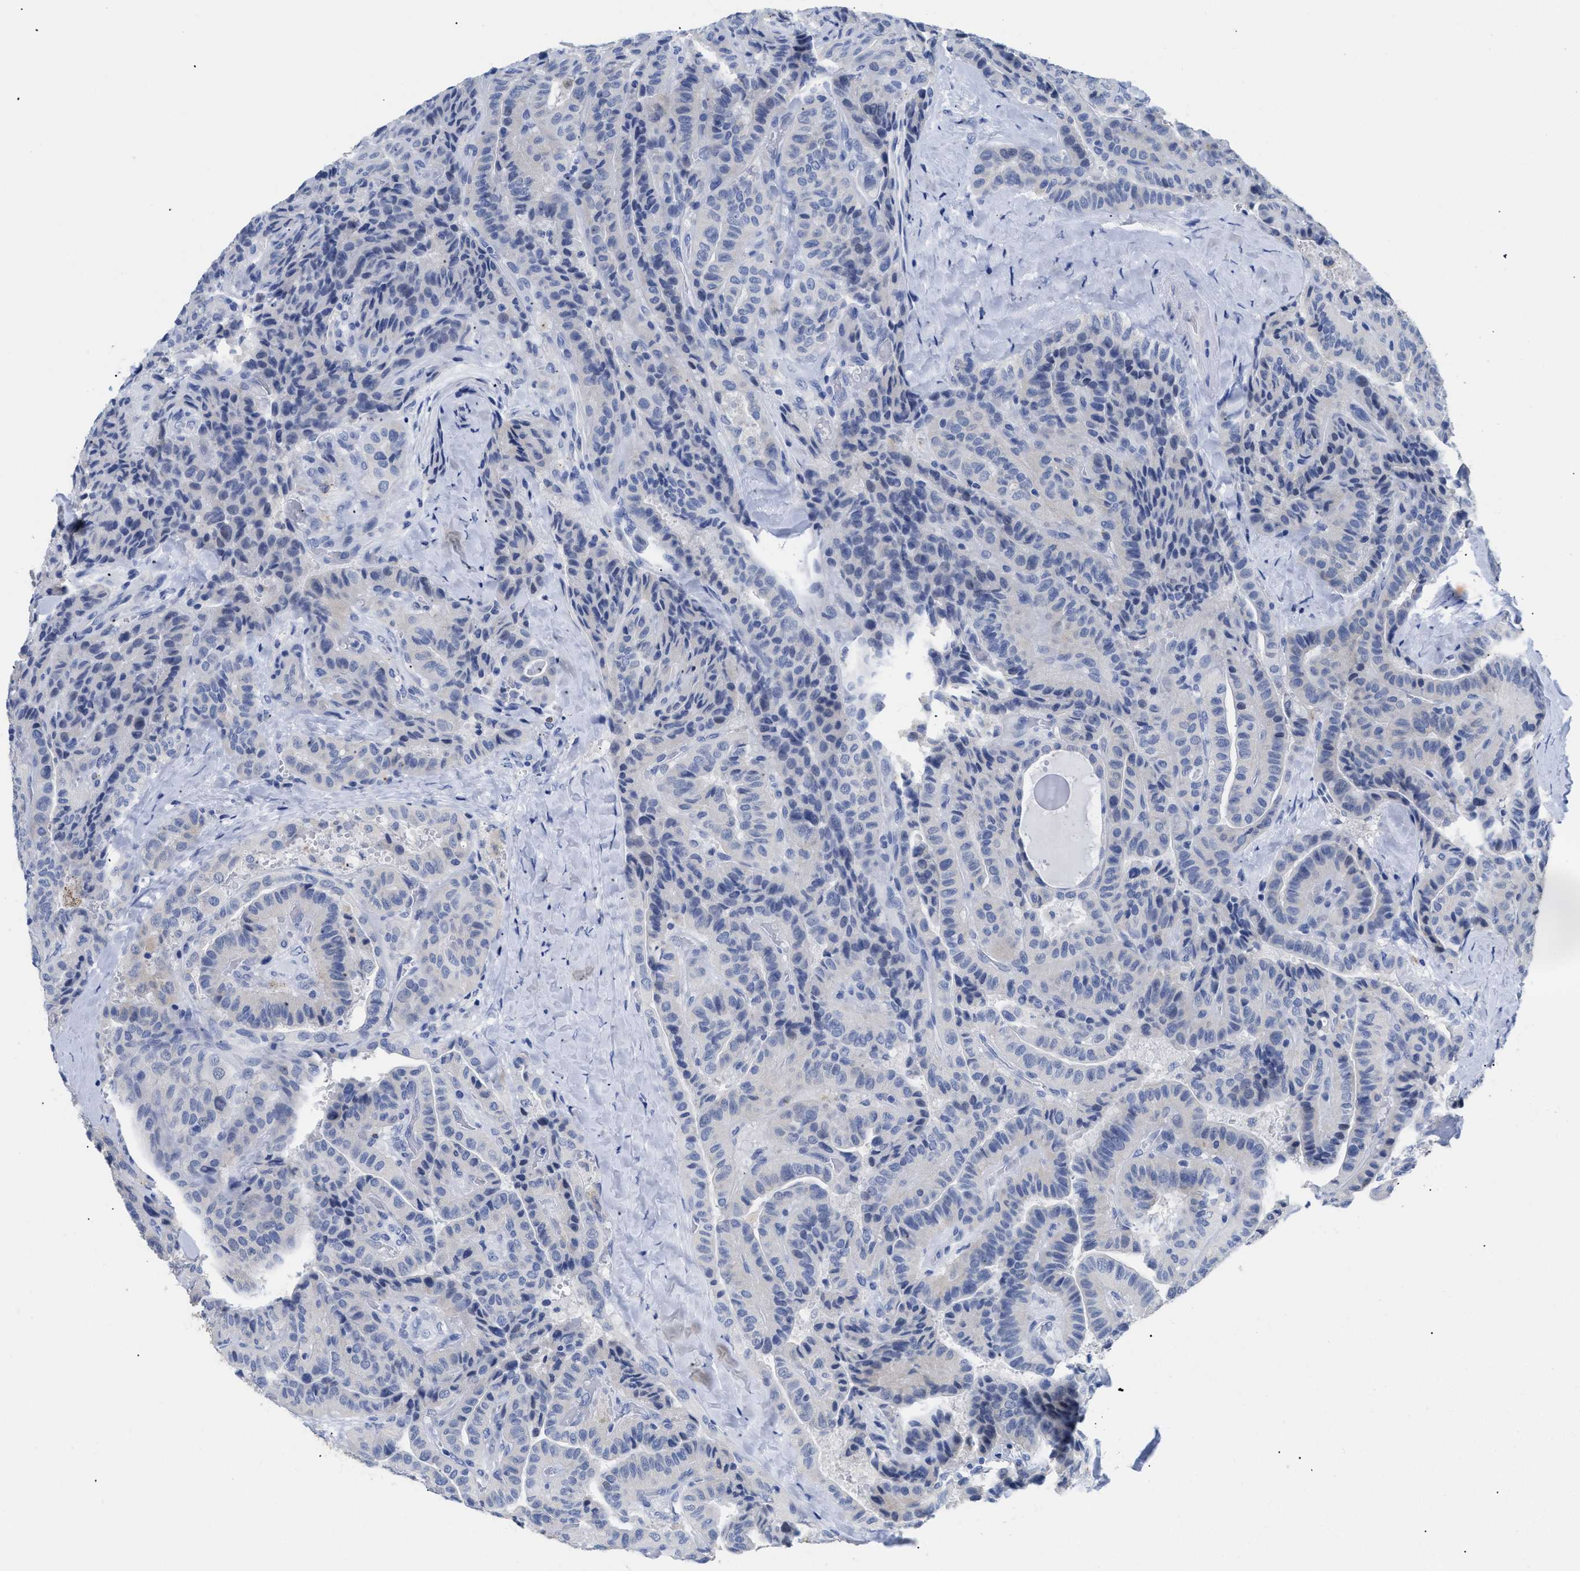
{"staining": {"intensity": "negative", "quantity": "none", "location": "none"}, "tissue": "thyroid cancer", "cell_type": "Tumor cells", "image_type": "cancer", "snomed": [{"axis": "morphology", "description": "Papillary adenocarcinoma, NOS"}, {"axis": "topography", "description": "Thyroid gland"}], "caption": "Immunohistochemistry image of human thyroid cancer stained for a protein (brown), which exhibits no positivity in tumor cells.", "gene": "APOBEC2", "patient": {"sex": "male", "age": 77}}